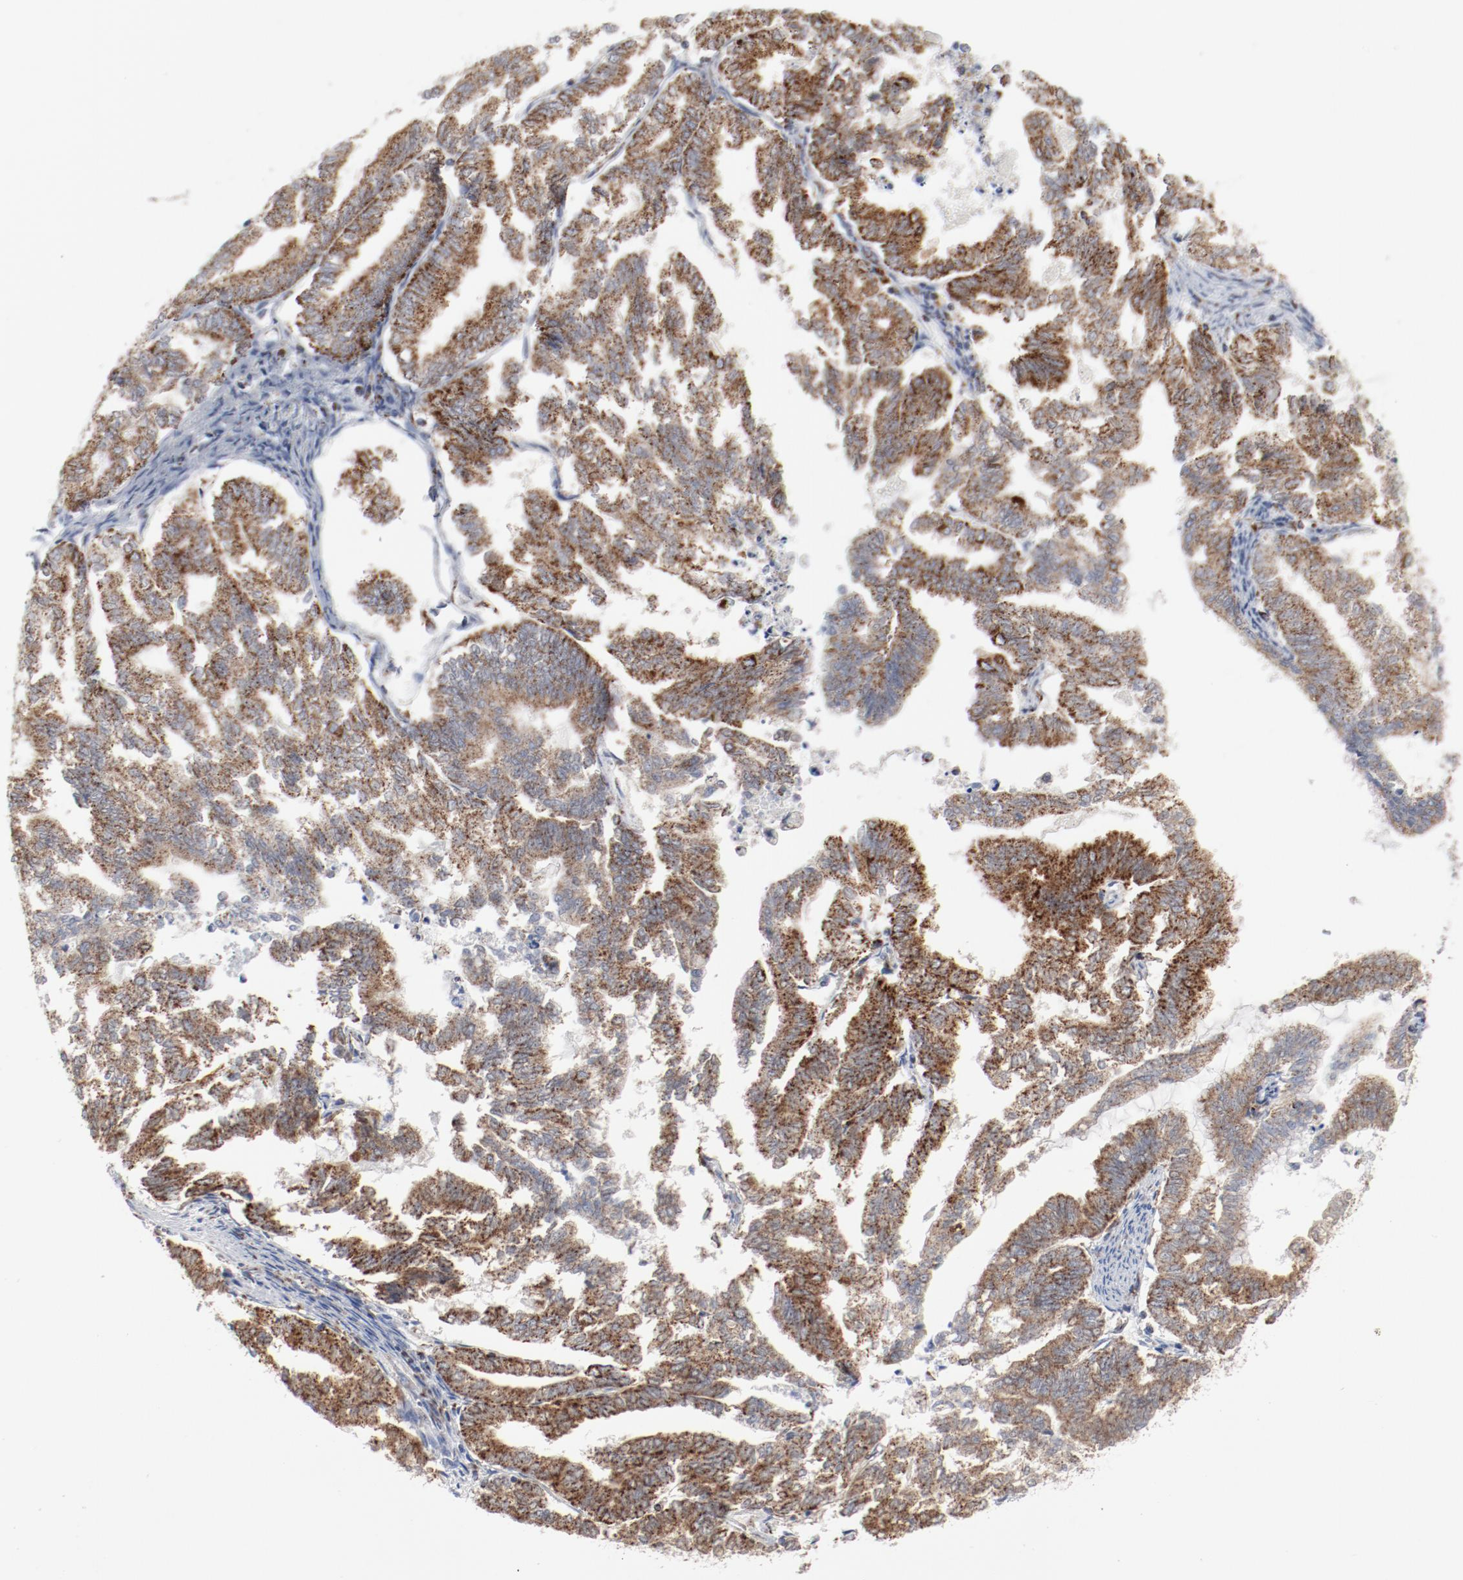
{"staining": {"intensity": "moderate", "quantity": ">75%", "location": "cytoplasmic/membranous"}, "tissue": "endometrial cancer", "cell_type": "Tumor cells", "image_type": "cancer", "snomed": [{"axis": "morphology", "description": "Adenocarcinoma, NOS"}, {"axis": "topography", "description": "Endometrium"}], "caption": "A brown stain labels moderate cytoplasmic/membranous positivity of a protein in adenocarcinoma (endometrial) tumor cells.", "gene": "SETD3", "patient": {"sex": "female", "age": 79}}